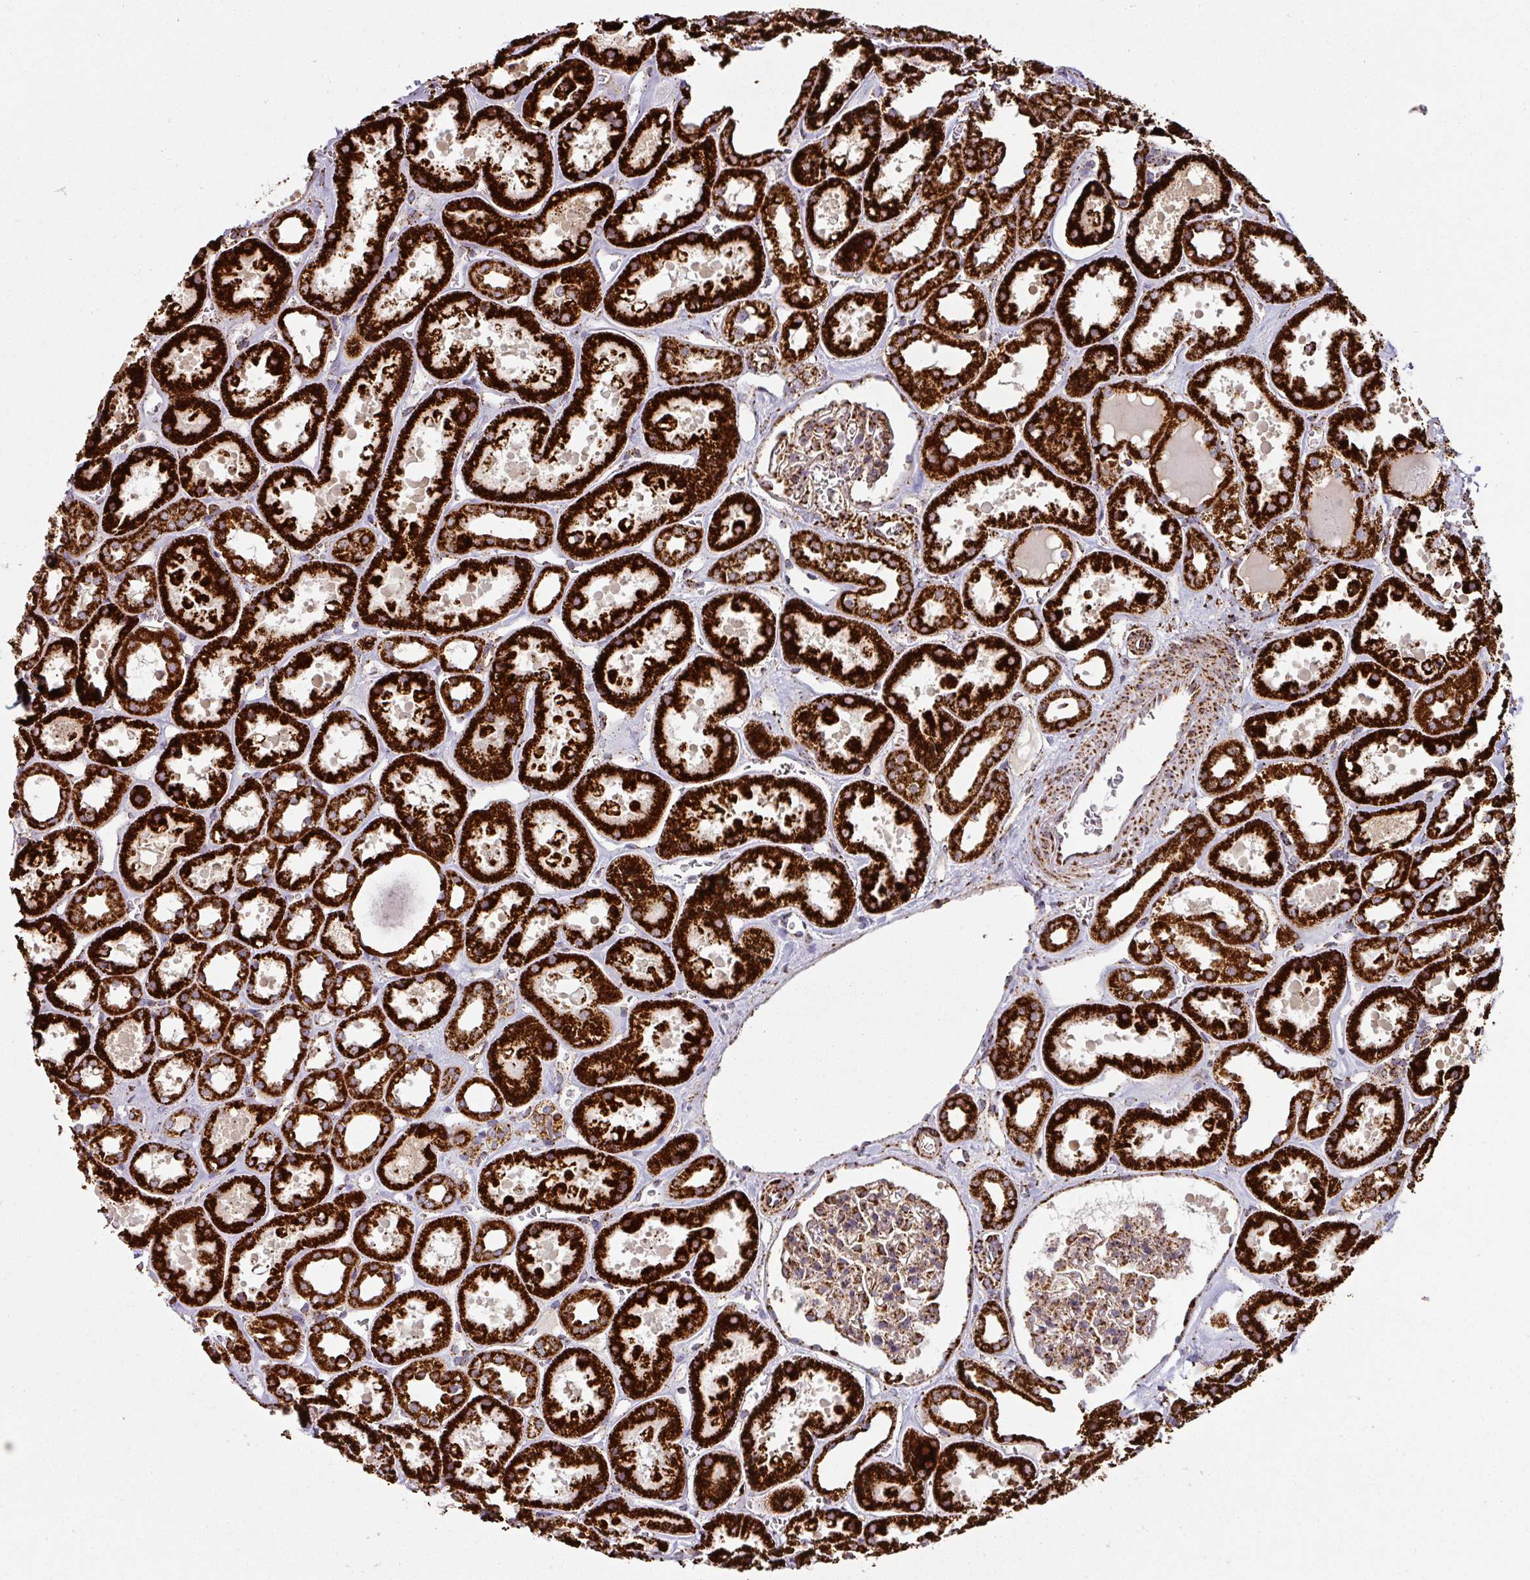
{"staining": {"intensity": "moderate", "quantity": ">75%", "location": "cytoplasmic/membranous"}, "tissue": "kidney", "cell_type": "Cells in glomeruli", "image_type": "normal", "snomed": [{"axis": "morphology", "description": "Normal tissue, NOS"}, {"axis": "topography", "description": "Kidney"}], "caption": "Cells in glomeruli show medium levels of moderate cytoplasmic/membranous staining in approximately >75% of cells in unremarkable human kidney. (DAB (3,3'-diaminobenzidine) = brown stain, brightfield microscopy at high magnification).", "gene": "TRAP1", "patient": {"sex": "female", "age": 41}}